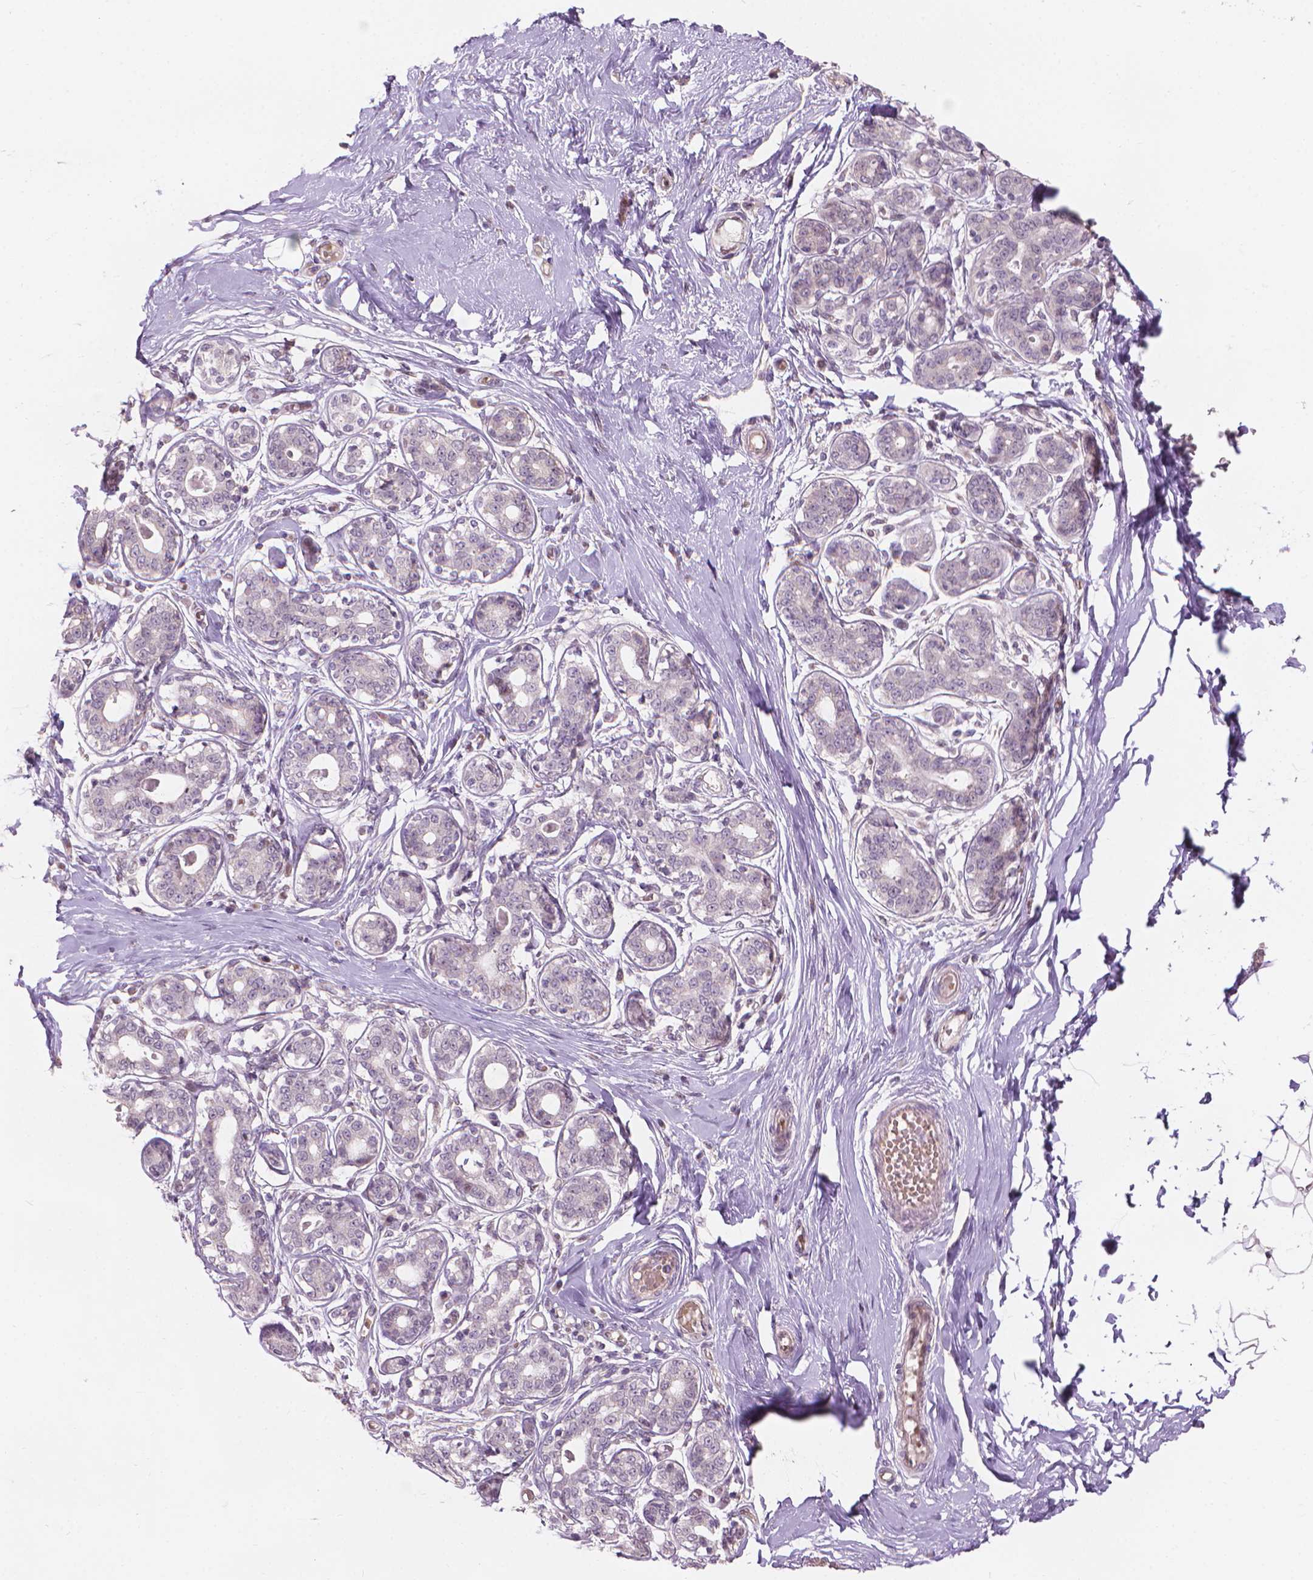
{"staining": {"intensity": "weak", "quantity": "25%-75%", "location": "cytoplasmic/membranous"}, "tissue": "breast", "cell_type": "Adipocytes", "image_type": "normal", "snomed": [{"axis": "morphology", "description": "Normal tissue, NOS"}, {"axis": "topography", "description": "Skin"}, {"axis": "topography", "description": "Breast"}], "caption": "Human breast stained for a protein (brown) displays weak cytoplasmic/membranous positive staining in approximately 25%-75% of adipocytes.", "gene": "IFFO1", "patient": {"sex": "female", "age": 43}}